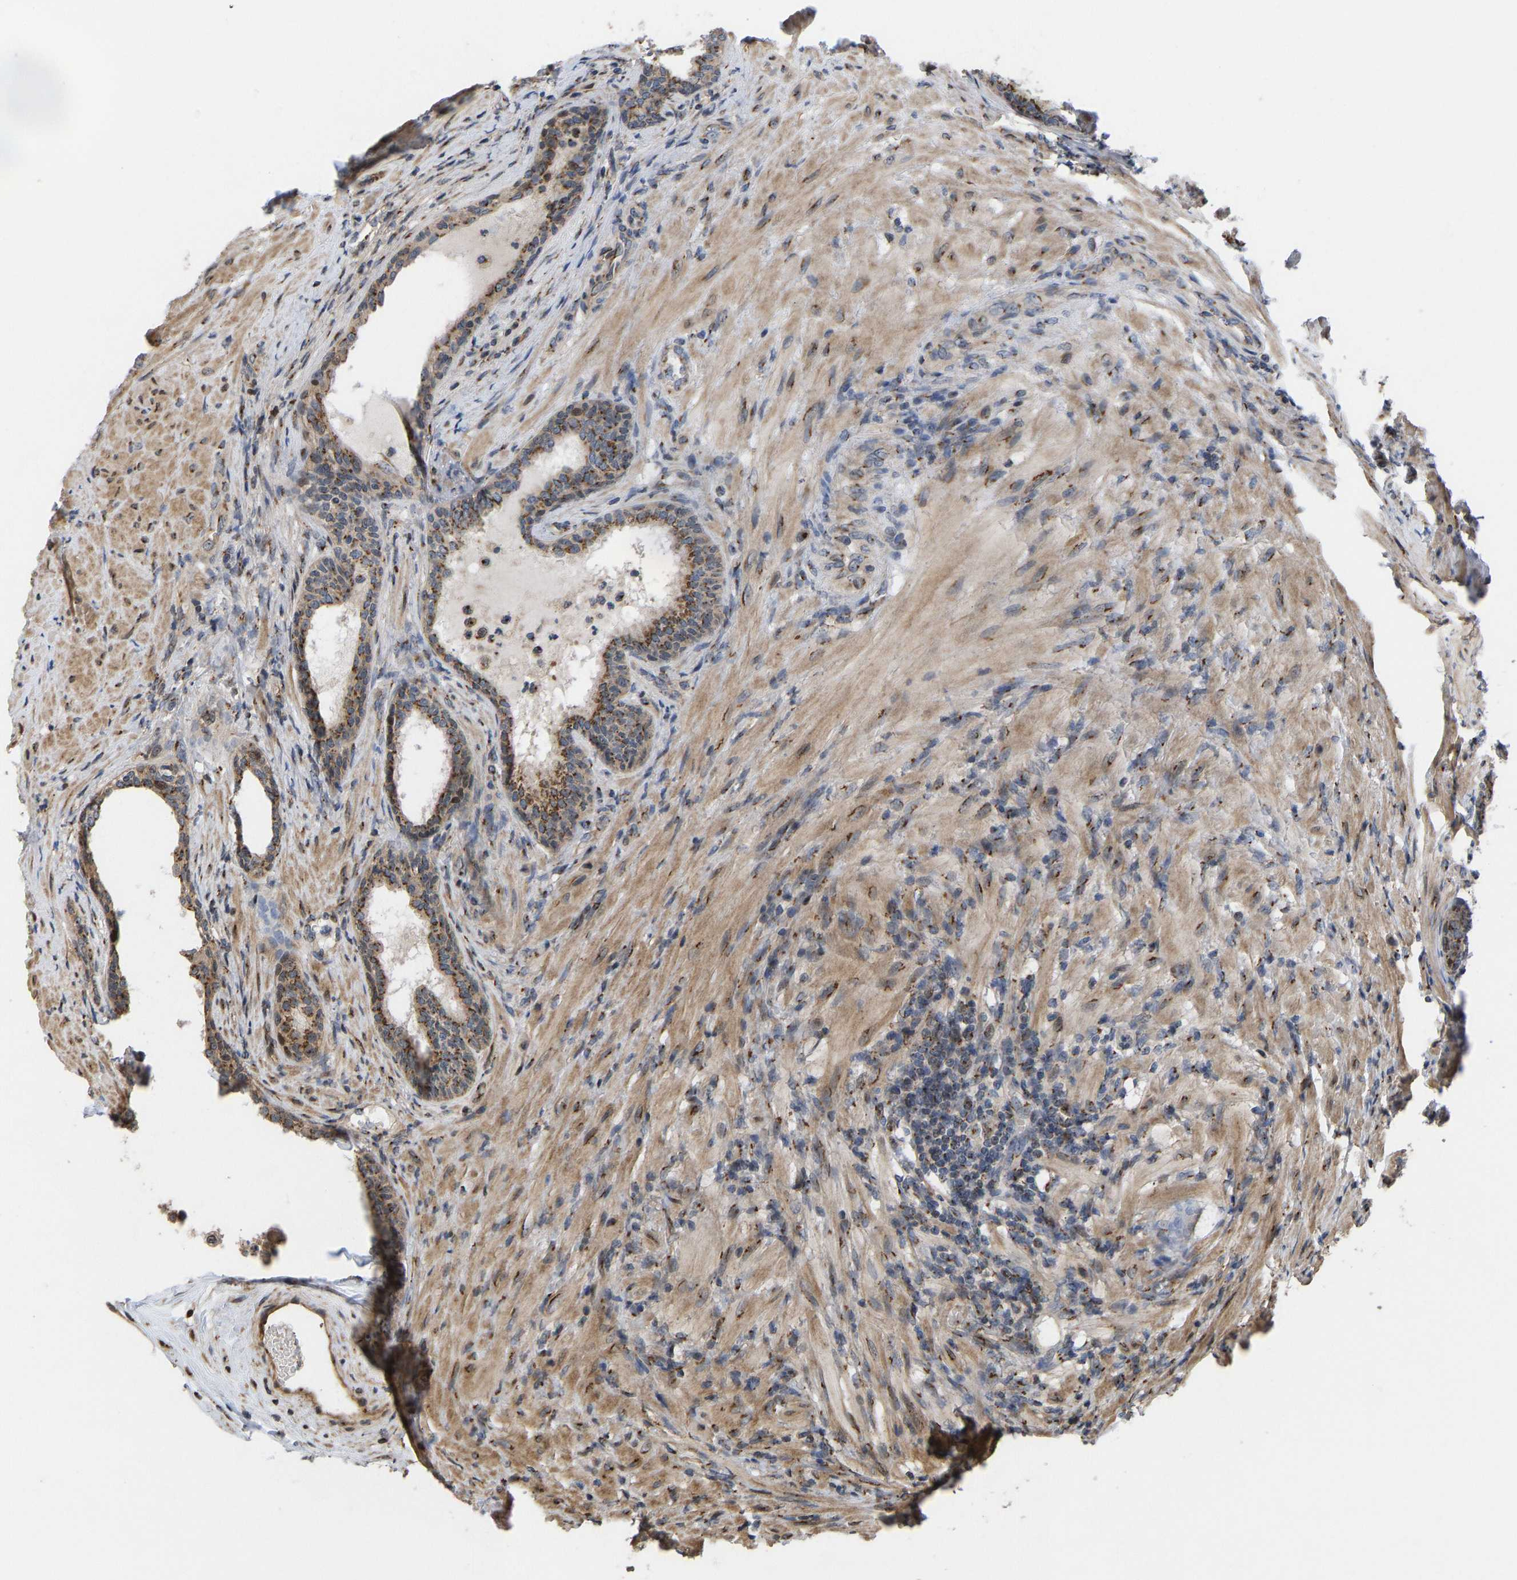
{"staining": {"intensity": "strong", "quantity": ">75%", "location": "cytoplasmic/membranous"}, "tissue": "prostate", "cell_type": "Glandular cells", "image_type": "normal", "snomed": [{"axis": "morphology", "description": "Normal tissue, NOS"}, {"axis": "topography", "description": "Prostate"}], "caption": "Immunohistochemical staining of normal prostate displays strong cytoplasmic/membranous protein expression in about >75% of glandular cells.", "gene": "YIPF4", "patient": {"sex": "male", "age": 76}}